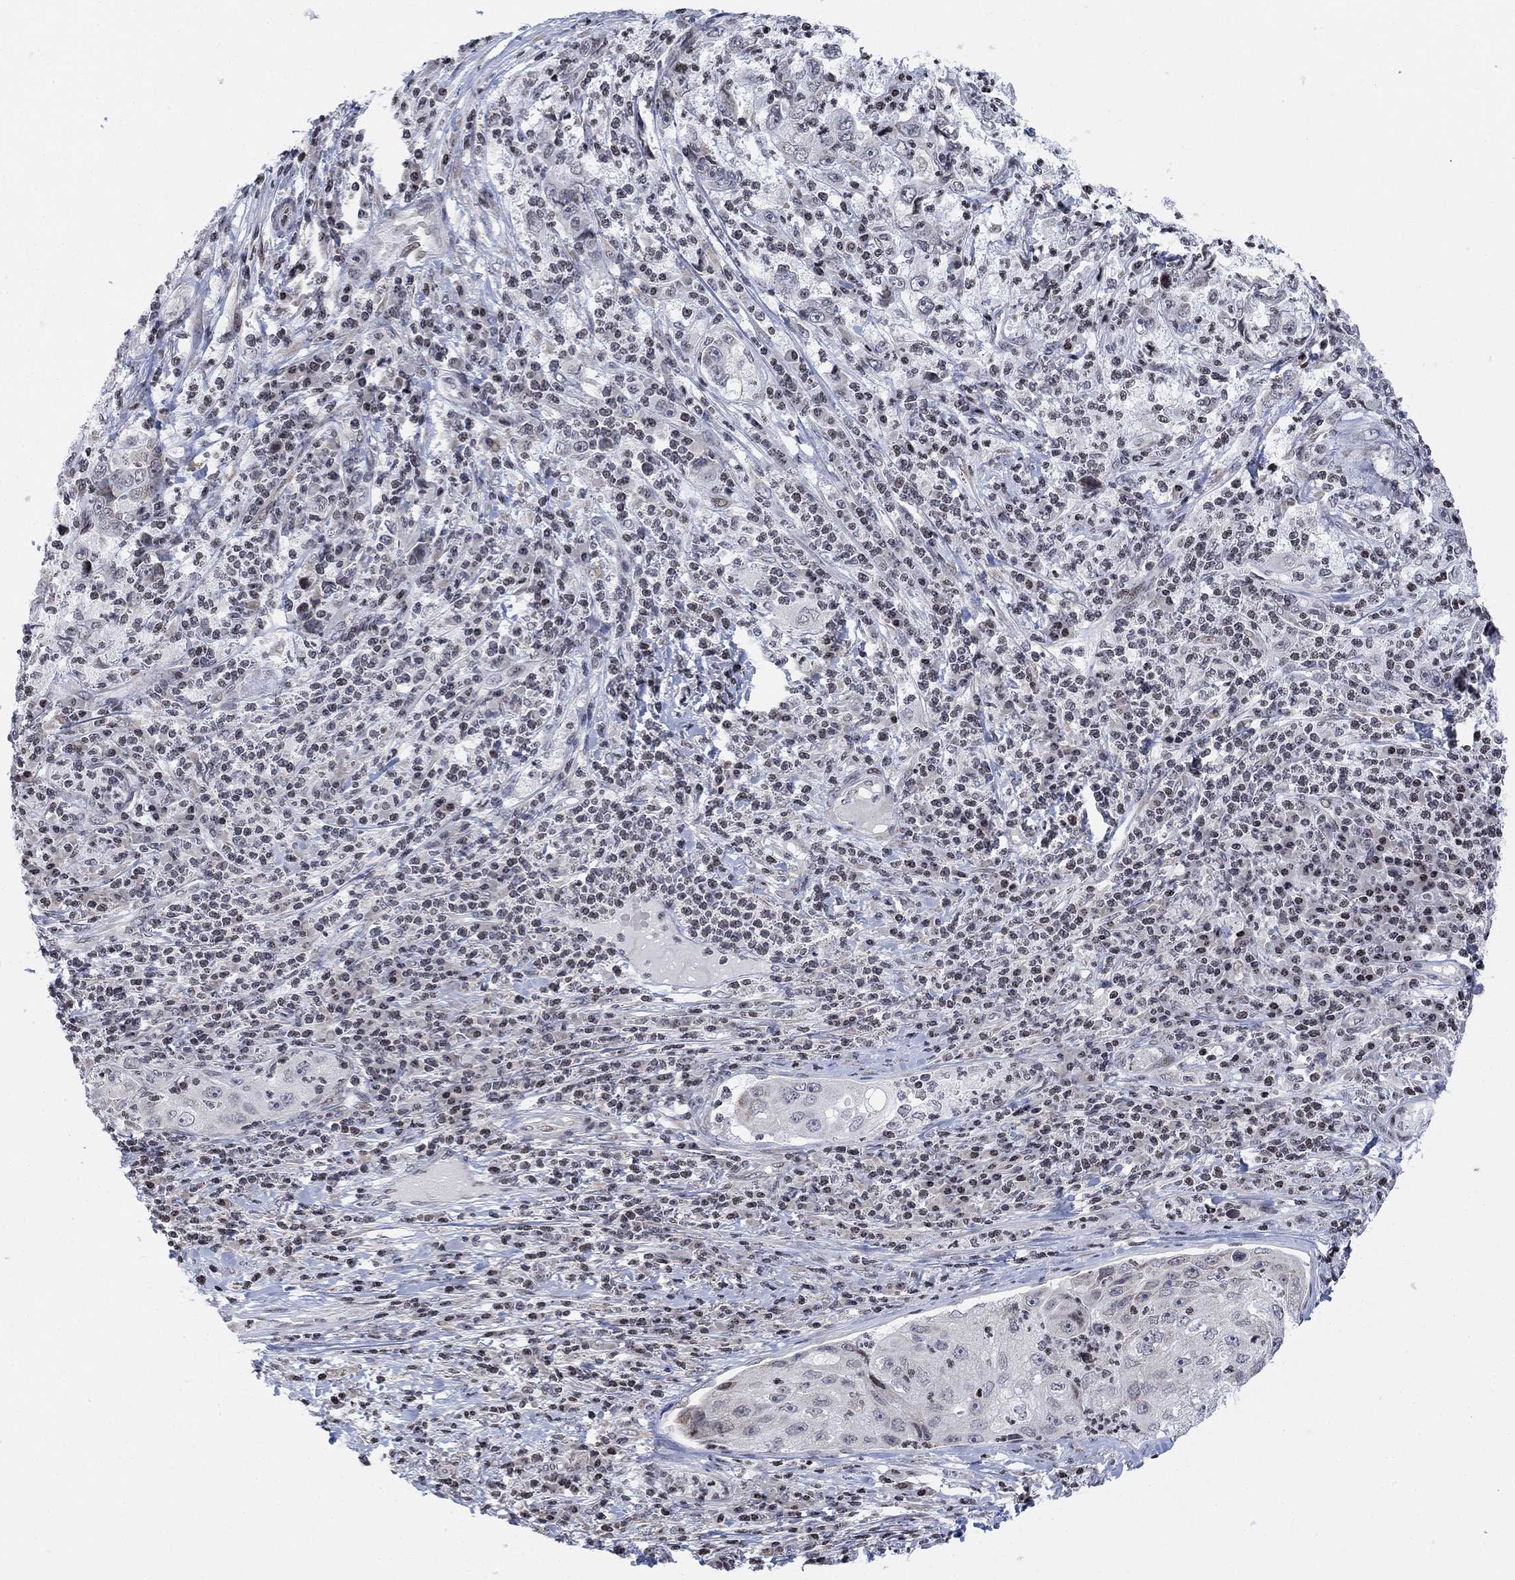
{"staining": {"intensity": "negative", "quantity": "none", "location": "none"}, "tissue": "cervical cancer", "cell_type": "Tumor cells", "image_type": "cancer", "snomed": [{"axis": "morphology", "description": "Squamous cell carcinoma, NOS"}, {"axis": "topography", "description": "Cervix"}], "caption": "Immunohistochemistry (IHC) of cervical squamous cell carcinoma reveals no positivity in tumor cells.", "gene": "ABHD14A", "patient": {"sex": "female", "age": 36}}